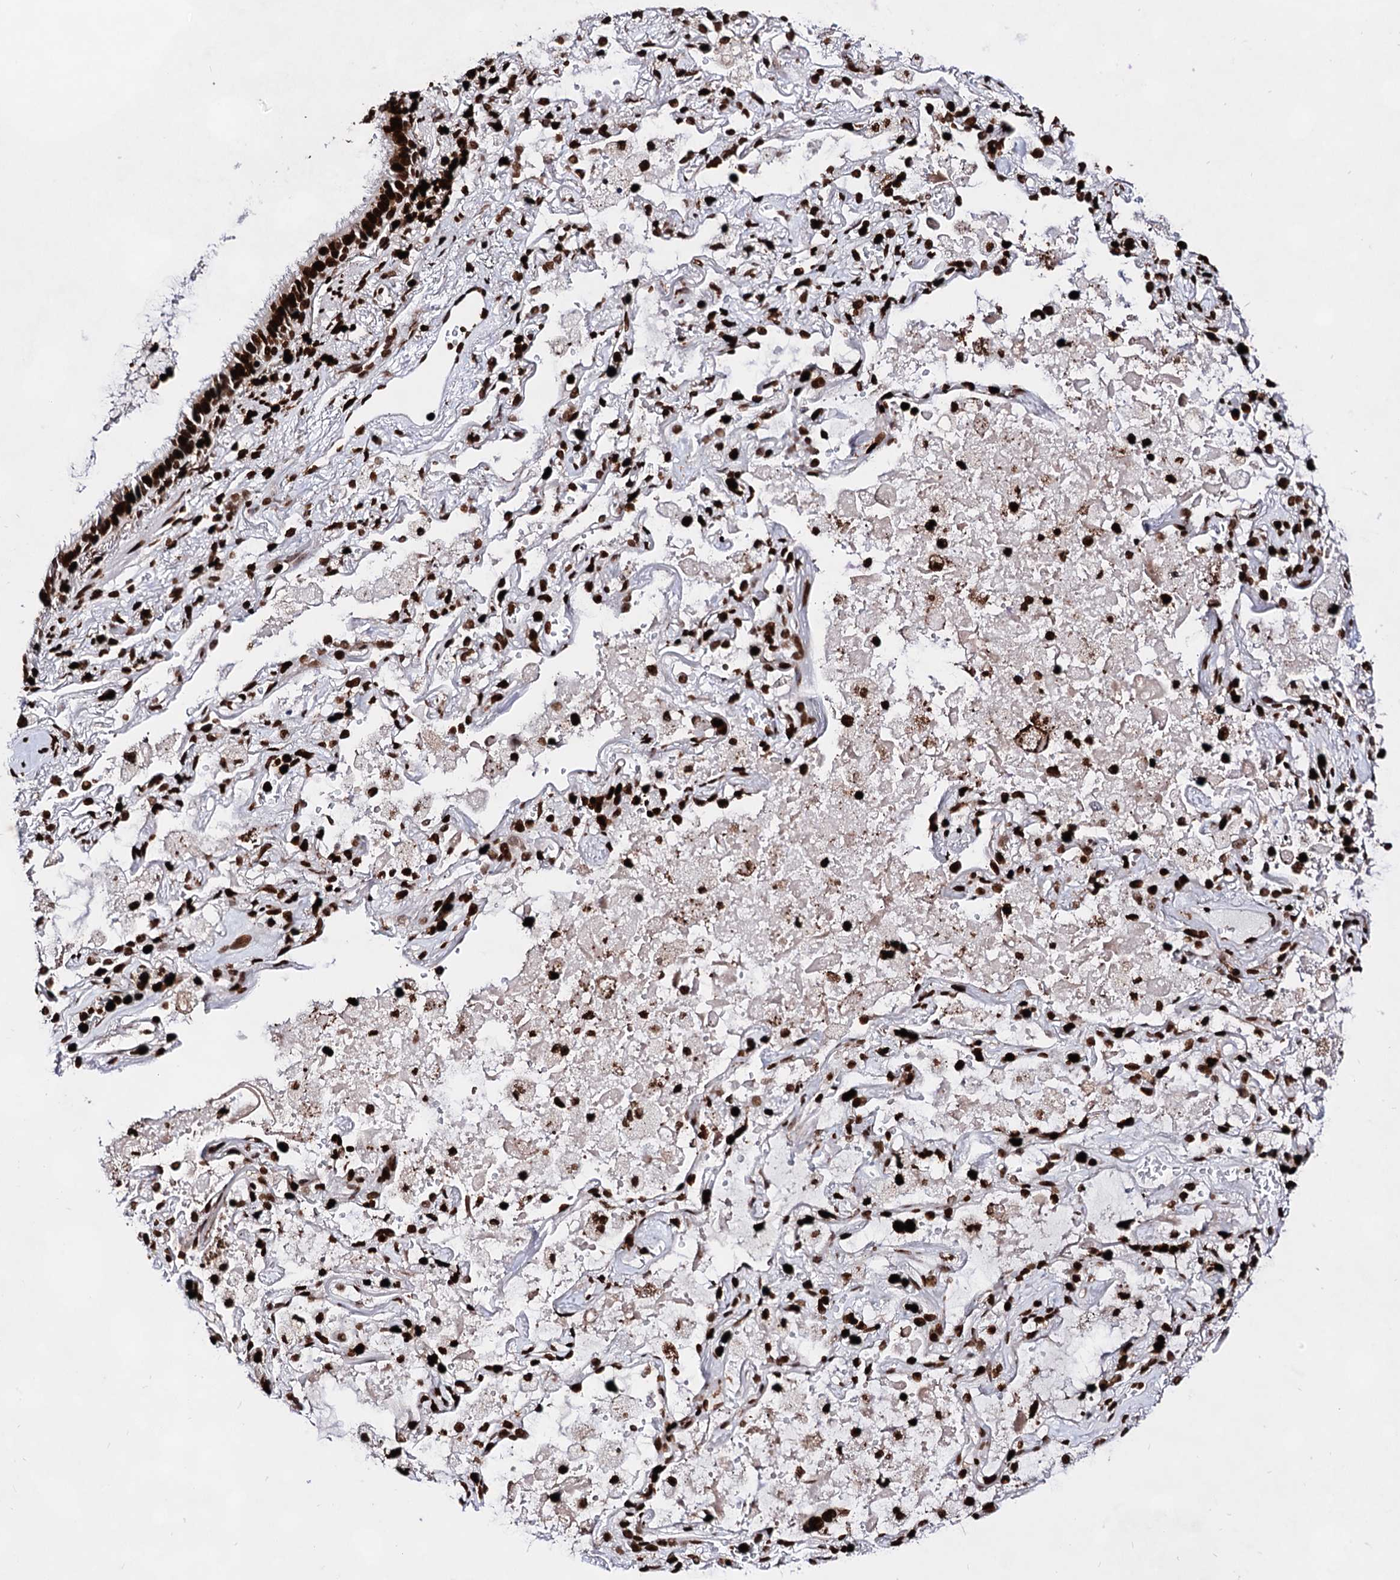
{"staining": {"intensity": "strong", "quantity": ">75%", "location": "nuclear"}, "tissue": "lung cancer", "cell_type": "Tumor cells", "image_type": "cancer", "snomed": [{"axis": "morphology", "description": "Squamous cell carcinoma, NOS"}, {"axis": "topography", "description": "Lung"}], "caption": "Lung cancer (squamous cell carcinoma) was stained to show a protein in brown. There is high levels of strong nuclear expression in about >75% of tumor cells. (brown staining indicates protein expression, while blue staining denotes nuclei).", "gene": "HMGB2", "patient": {"sex": "female", "age": 73}}